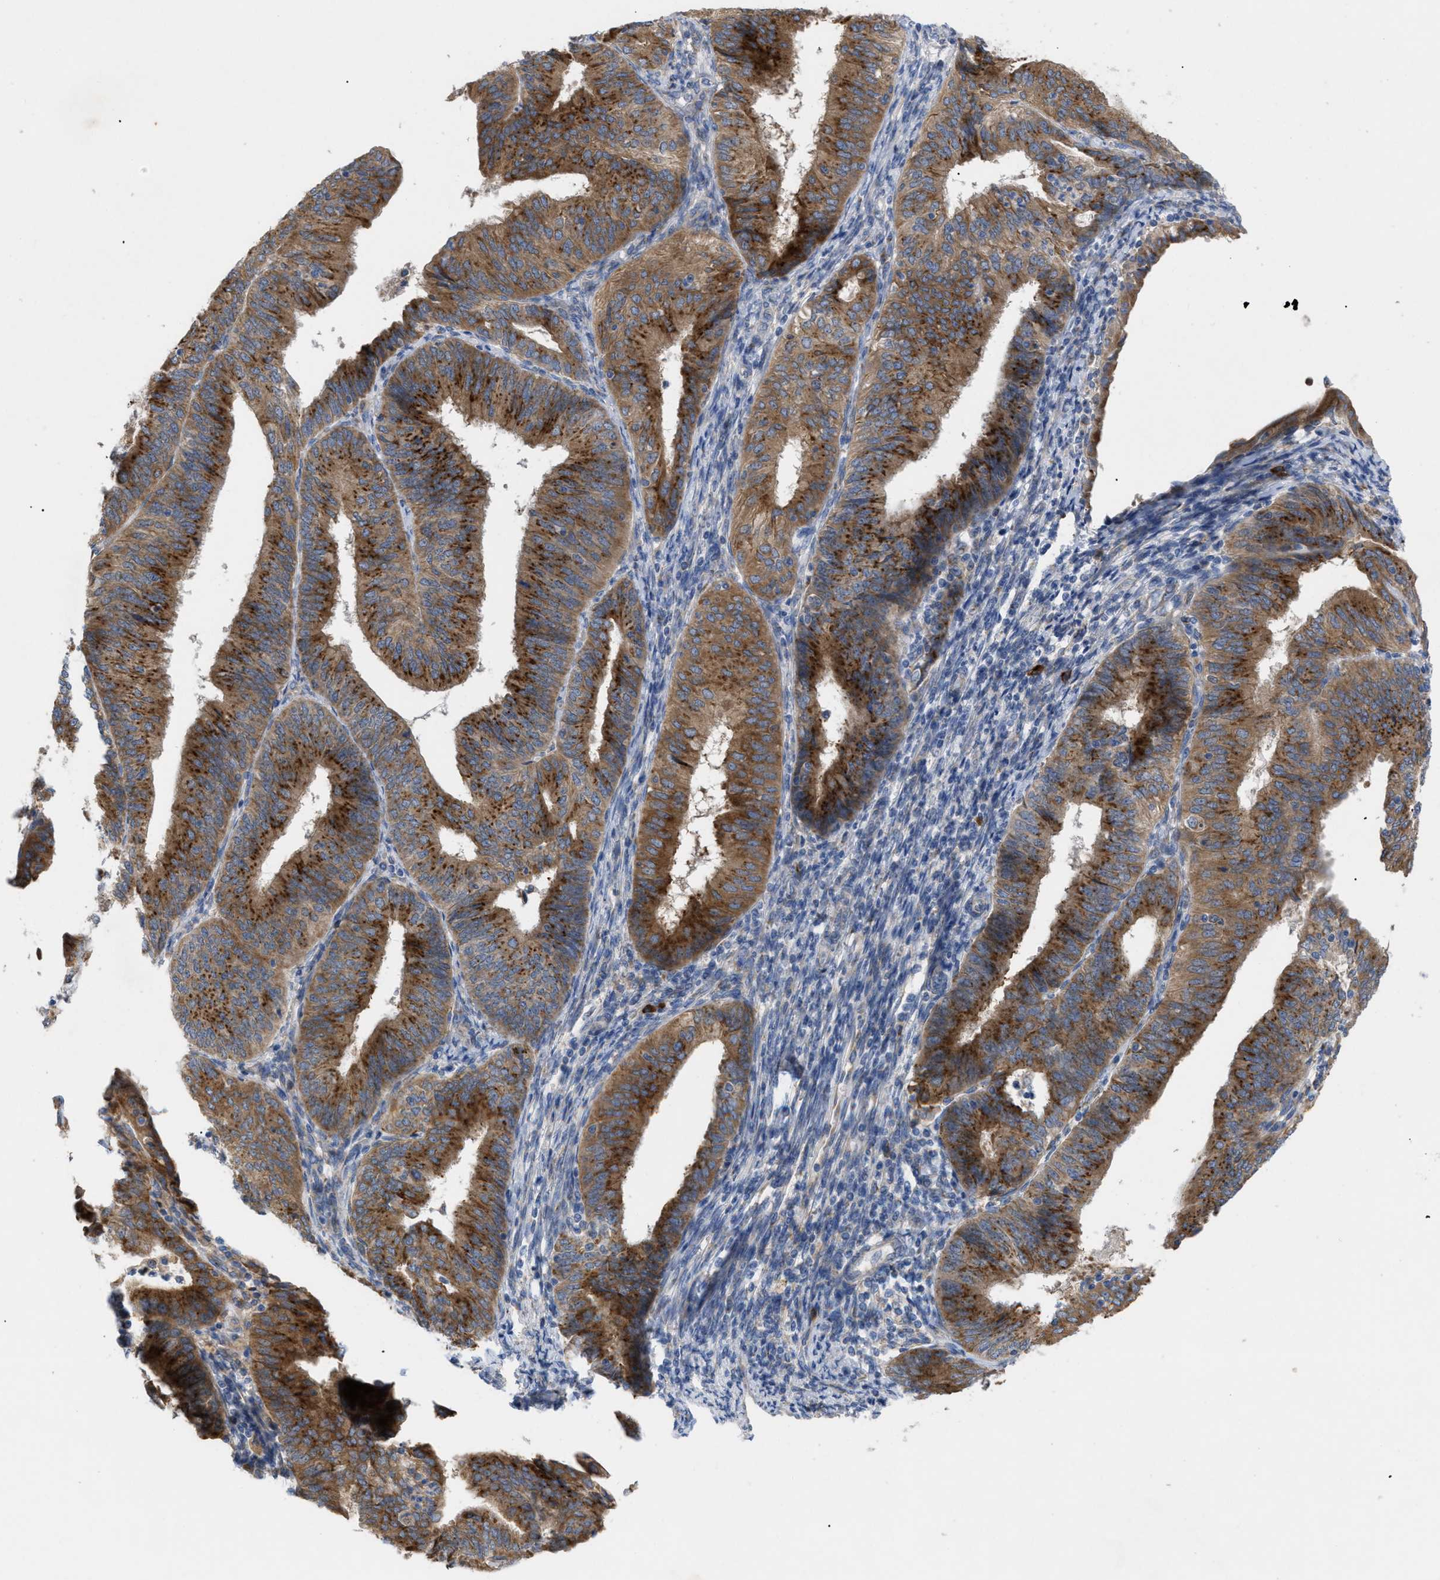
{"staining": {"intensity": "moderate", "quantity": ">75%", "location": "cytoplasmic/membranous"}, "tissue": "endometrial cancer", "cell_type": "Tumor cells", "image_type": "cancer", "snomed": [{"axis": "morphology", "description": "Adenocarcinoma, NOS"}, {"axis": "topography", "description": "Endometrium"}], "caption": "Immunohistochemistry of human endometrial cancer demonstrates medium levels of moderate cytoplasmic/membranous positivity in about >75% of tumor cells. (DAB (3,3'-diaminobenzidine) IHC with brightfield microscopy, high magnification).", "gene": "SLC50A1", "patient": {"sex": "female", "age": 58}}